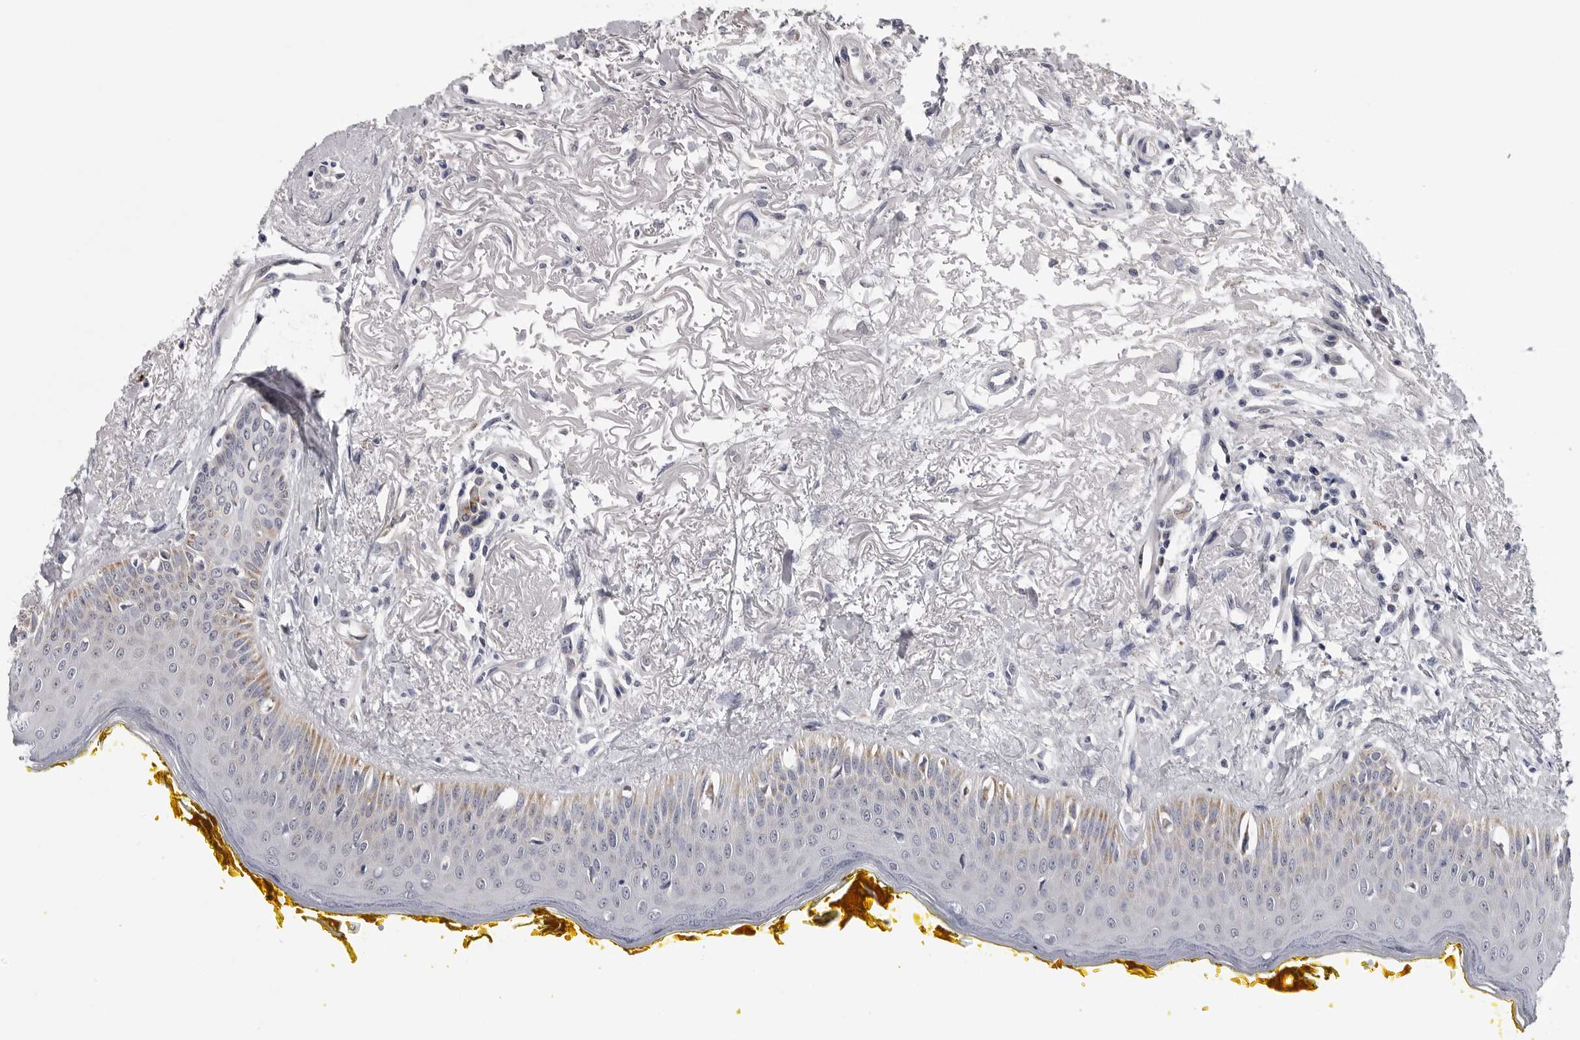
{"staining": {"intensity": "moderate", "quantity": "<25%", "location": "cytoplasmic/membranous"}, "tissue": "oral mucosa", "cell_type": "Squamous epithelial cells", "image_type": "normal", "snomed": [{"axis": "morphology", "description": "Normal tissue, NOS"}, {"axis": "topography", "description": "Oral tissue"}], "caption": "IHC histopathology image of unremarkable oral mucosa: human oral mucosa stained using immunohistochemistry demonstrates low levels of moderate protein expression localized specifically in the cytoplasmic/membranous of squamous epithelial cells, appearing as a cytoplasmic/membranous brown color.", "gene": "CDK20", "patient": {"sex": "female", "age": 70}}